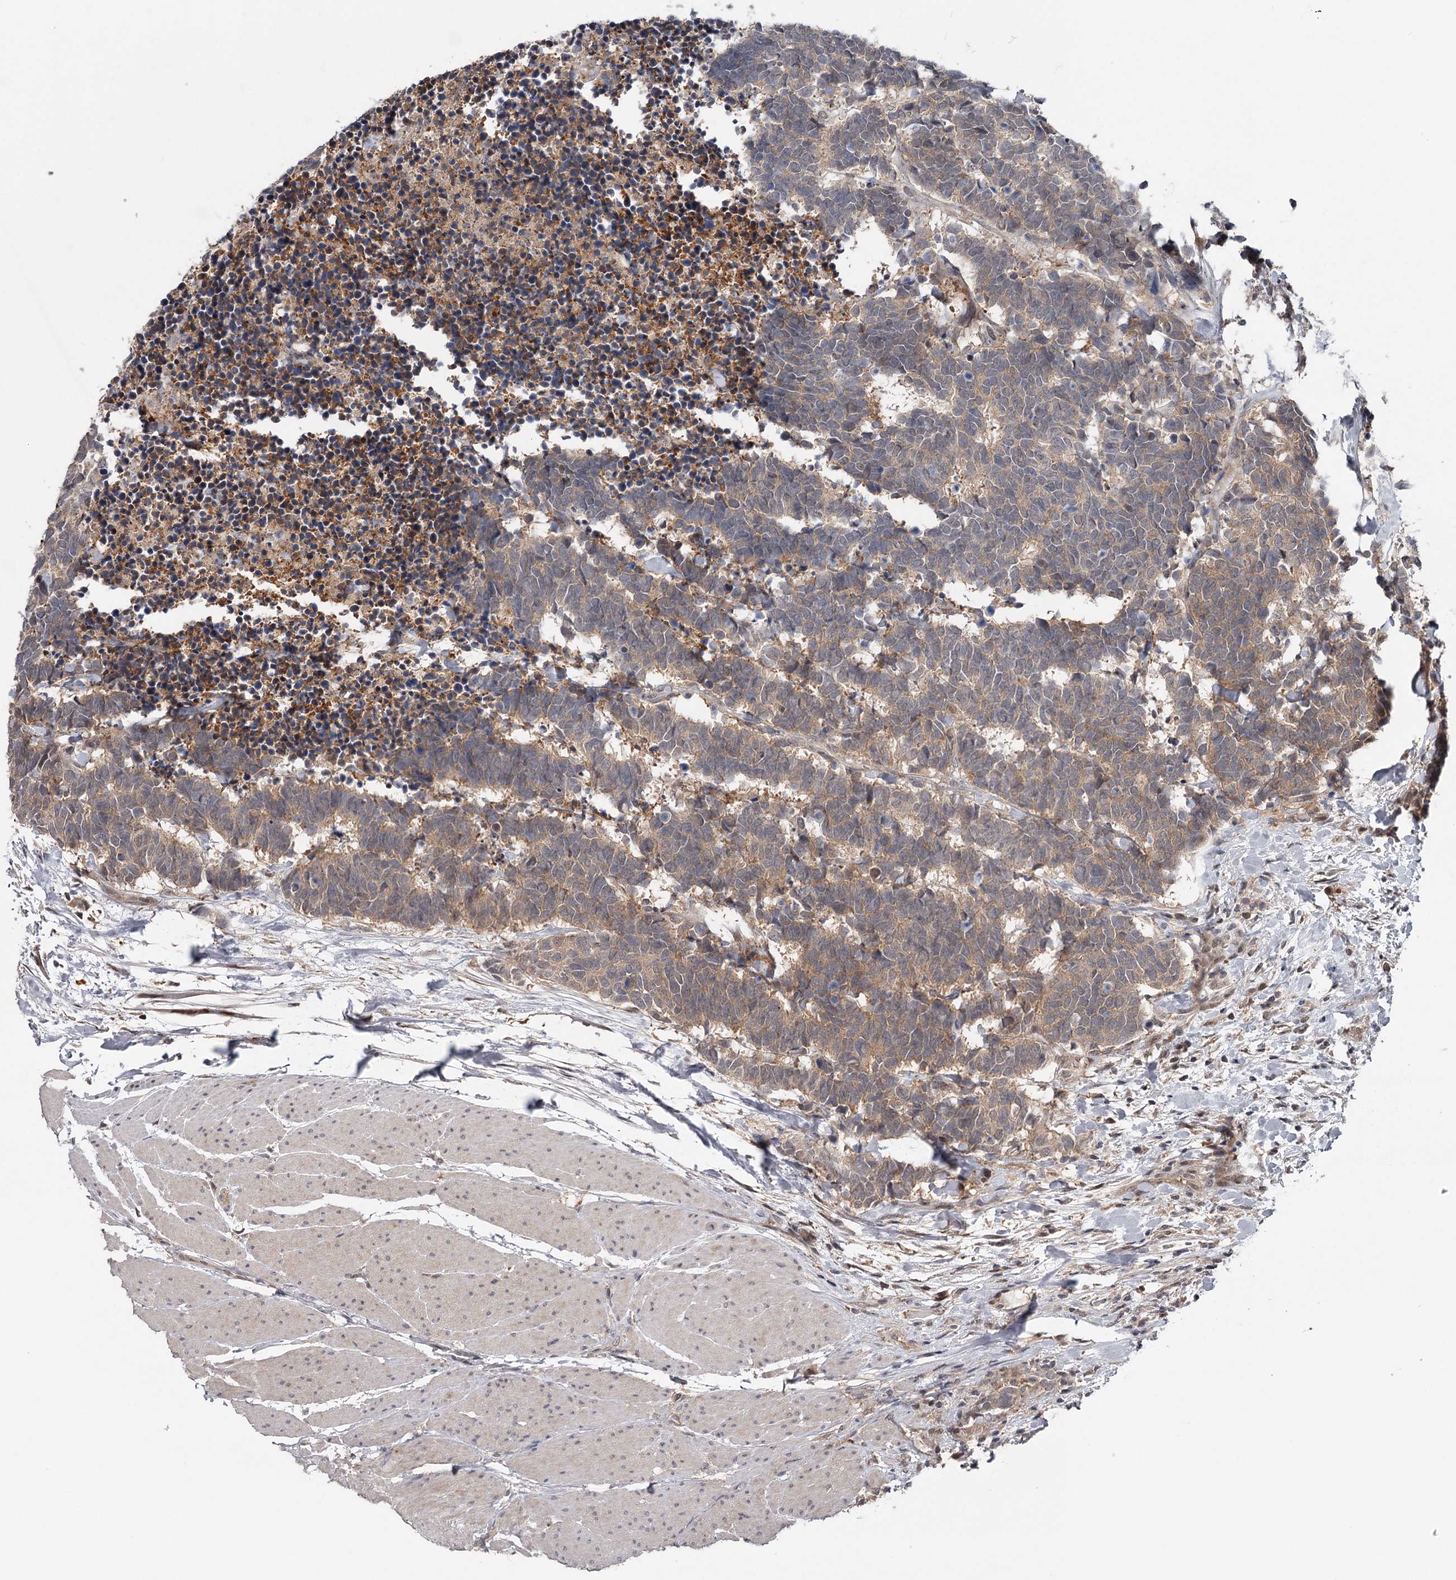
{"staining": {"intensity": "weak", "quantity": "<25%", "location": "cytoplasmic/membranous"}, "tissue": "carcinoid", "cell_type": "Tumor cells", "image_type": "cancer", "snomed": [{"axis": "morphology", "description": "Carcinoma, NOS"}, {"axis": "morphology", "description": "Carcinoid, malignant, NOS"}, {"axis": "topography", "description": "Urinary bladder"}], "caption": "This micrograph is of carcinoid stained with immunohistochemistry to label a protein in brown with the nuclei are counter-stained blue. There is no positivity in tumor cells.", "gene": "GTSF1", "patient": {"sex": "male", "age": 57}}